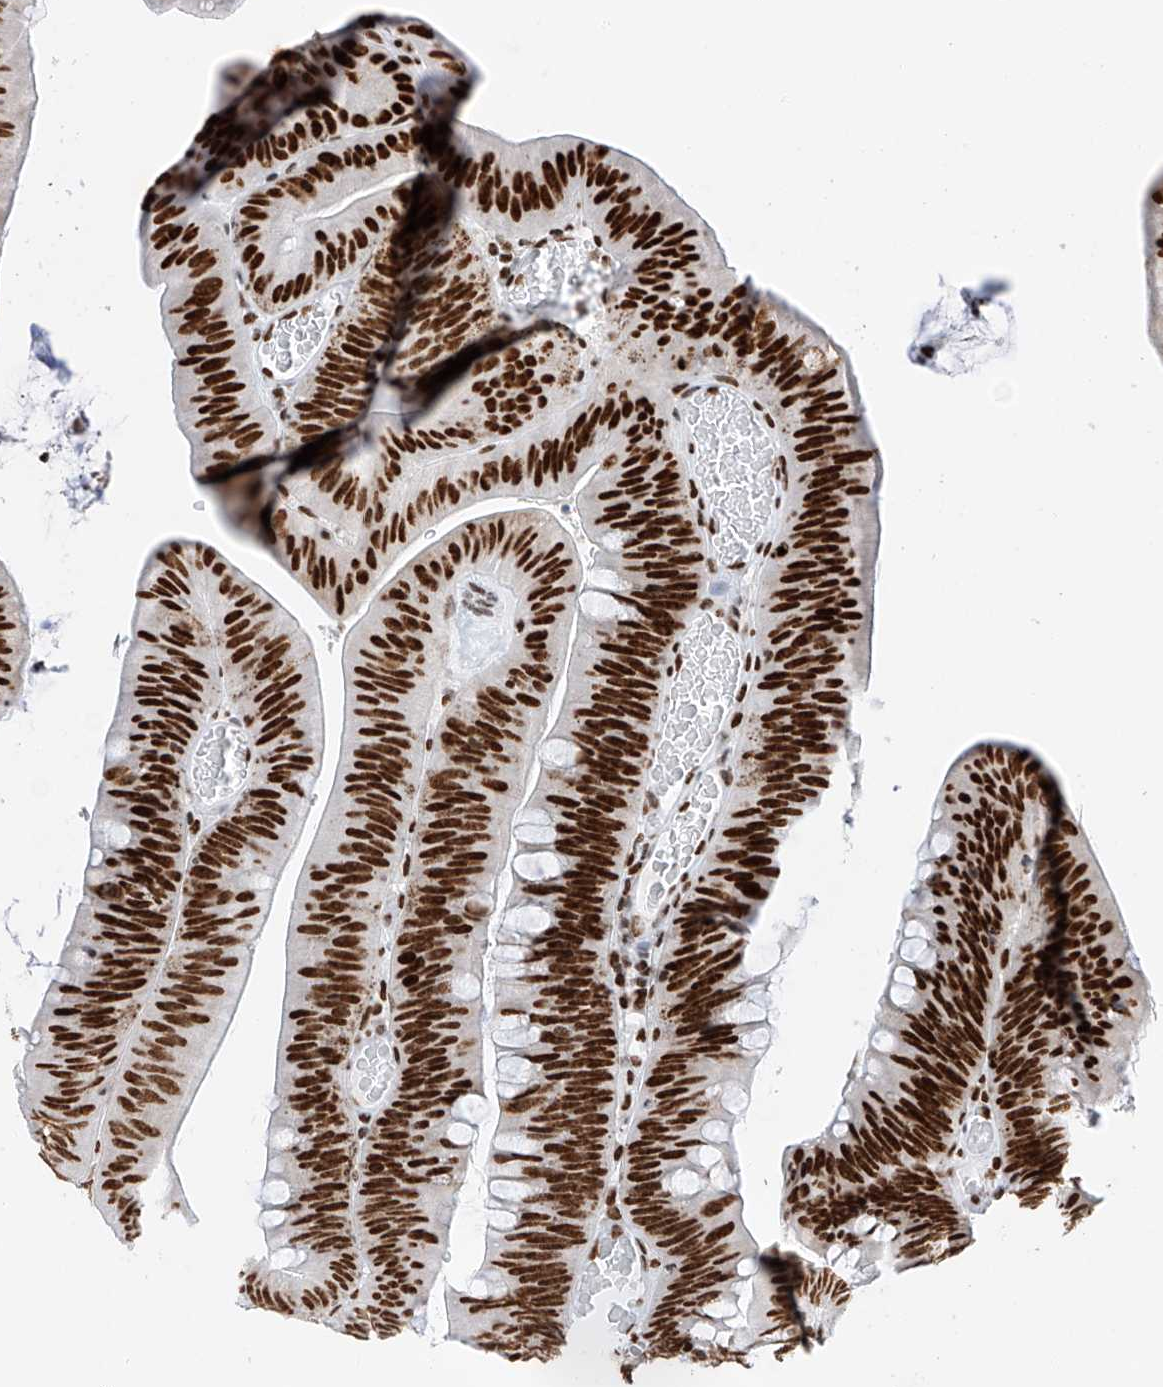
{"staining": {"intensity": "strong", "quantity": ">75%", "location": "nuclear"}, "tissue": "colorectal cancer", "cell_type": "Tumor cells", "image_type": "cancer", "snomed": [{"axis": "morphology", "description": "Normal tissue, NOS"}, {"axis": "topography", "description": "Colon"}], "caption": "IHC (DAB (3,3'-diaminobenzidine)) staining of colorectal cancer reveals strong nuclear protein expression in approximately >75% of tumor cells.", "gene": "SRSF6", "patient": {"sex": "female", "age": 82}}